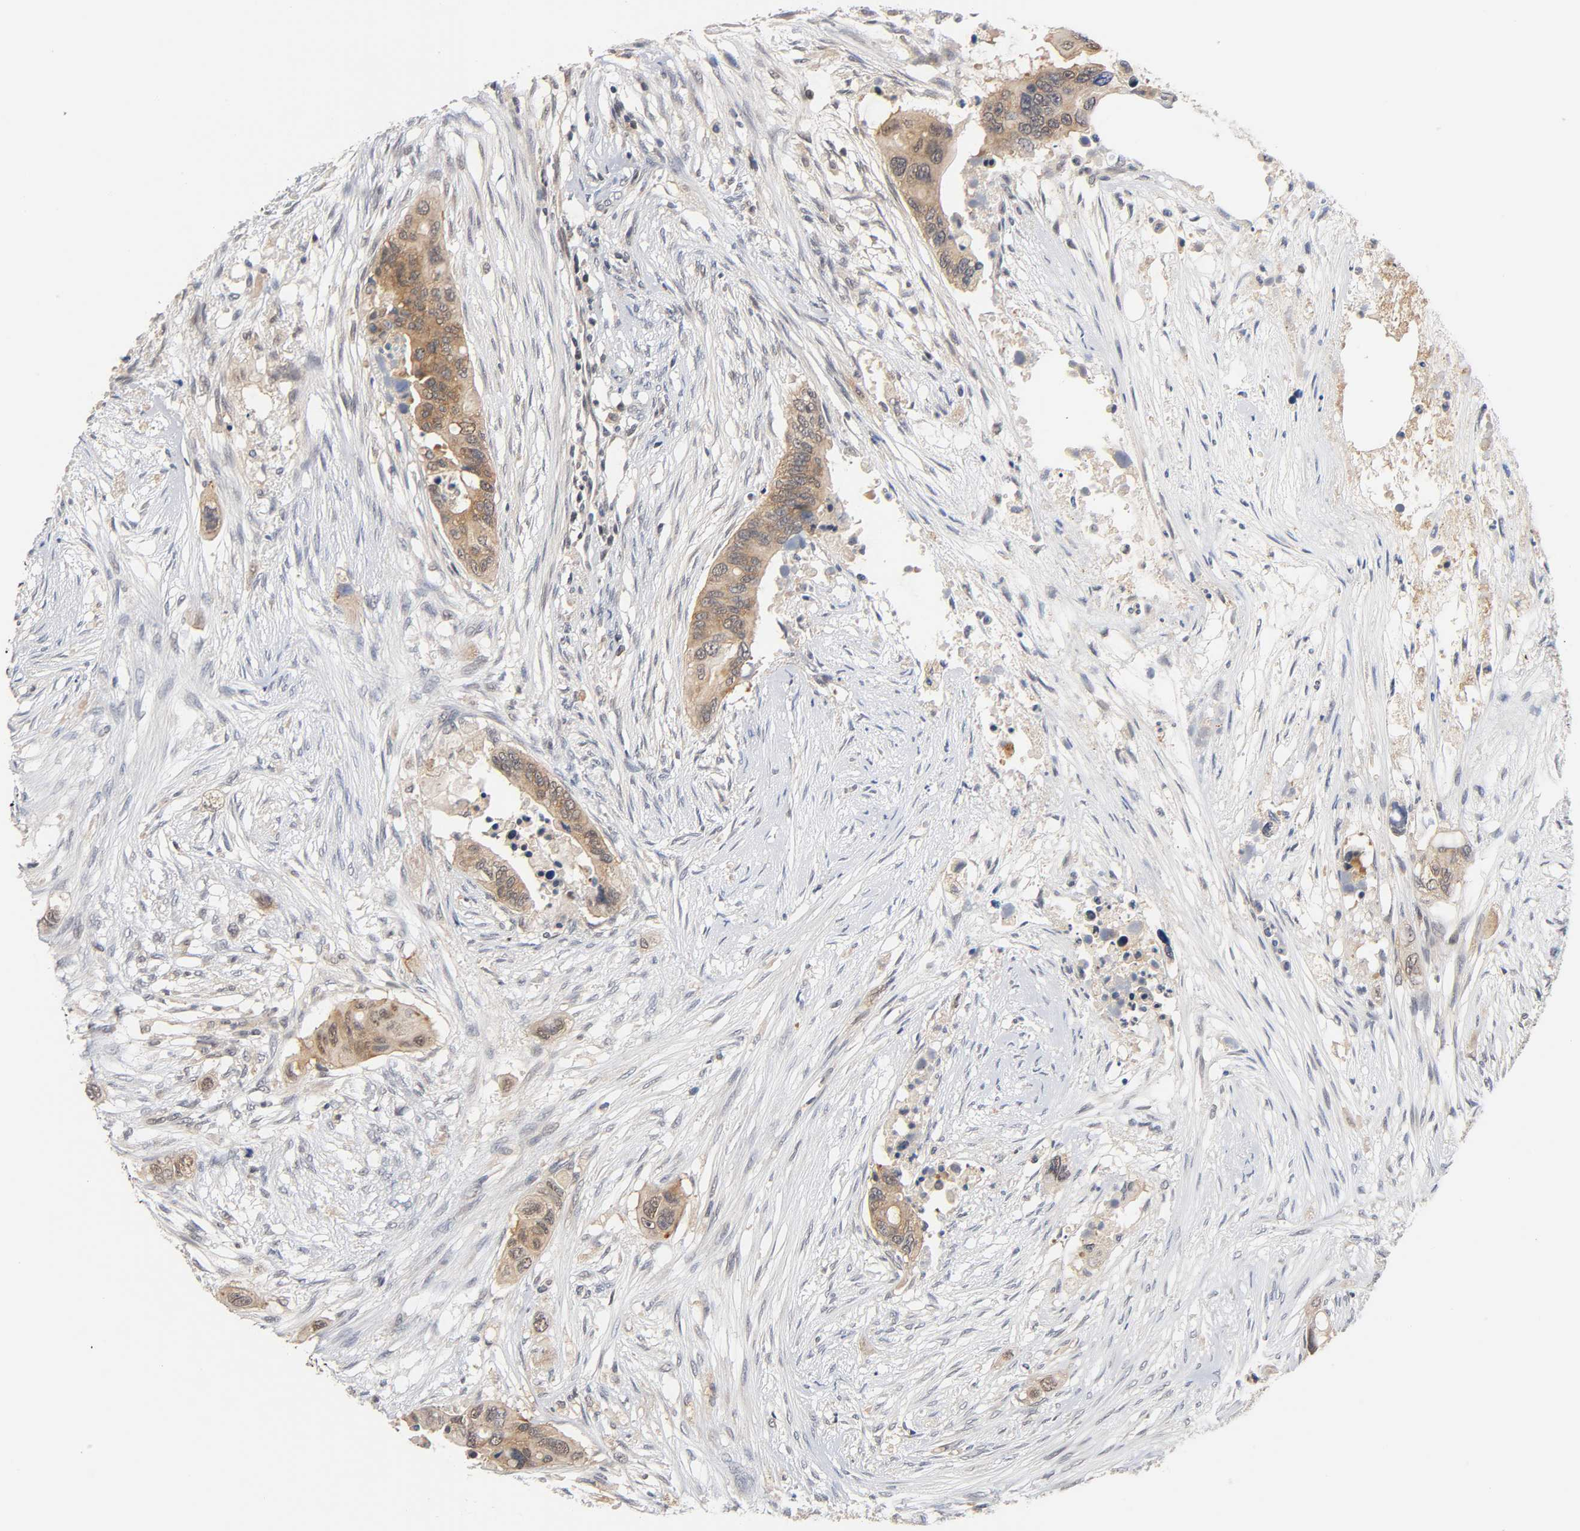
{"staining": {"intensity": "weak", "quantity": ">75%", "location": "cytoplasmic/membranous"}, "tissue": "colorectal cancer", "cell_type": "Tumor cells", "image_type": "cancer", "snomed": [{"axis": "morphology", "description": "Adenocarcinoma, NOS"}, {"axis": "topography", "description": "Colon"}], "caption": "Protein analysis of colorectal cancer (adenocarcinoma) tissue reveals weak cytoplasmic/membranous positivity in about >75% of tumor cells. Nuclei are stained in blue.", "gene": "PRKAB1", "patient": {"sex": "female", "age": 57}}